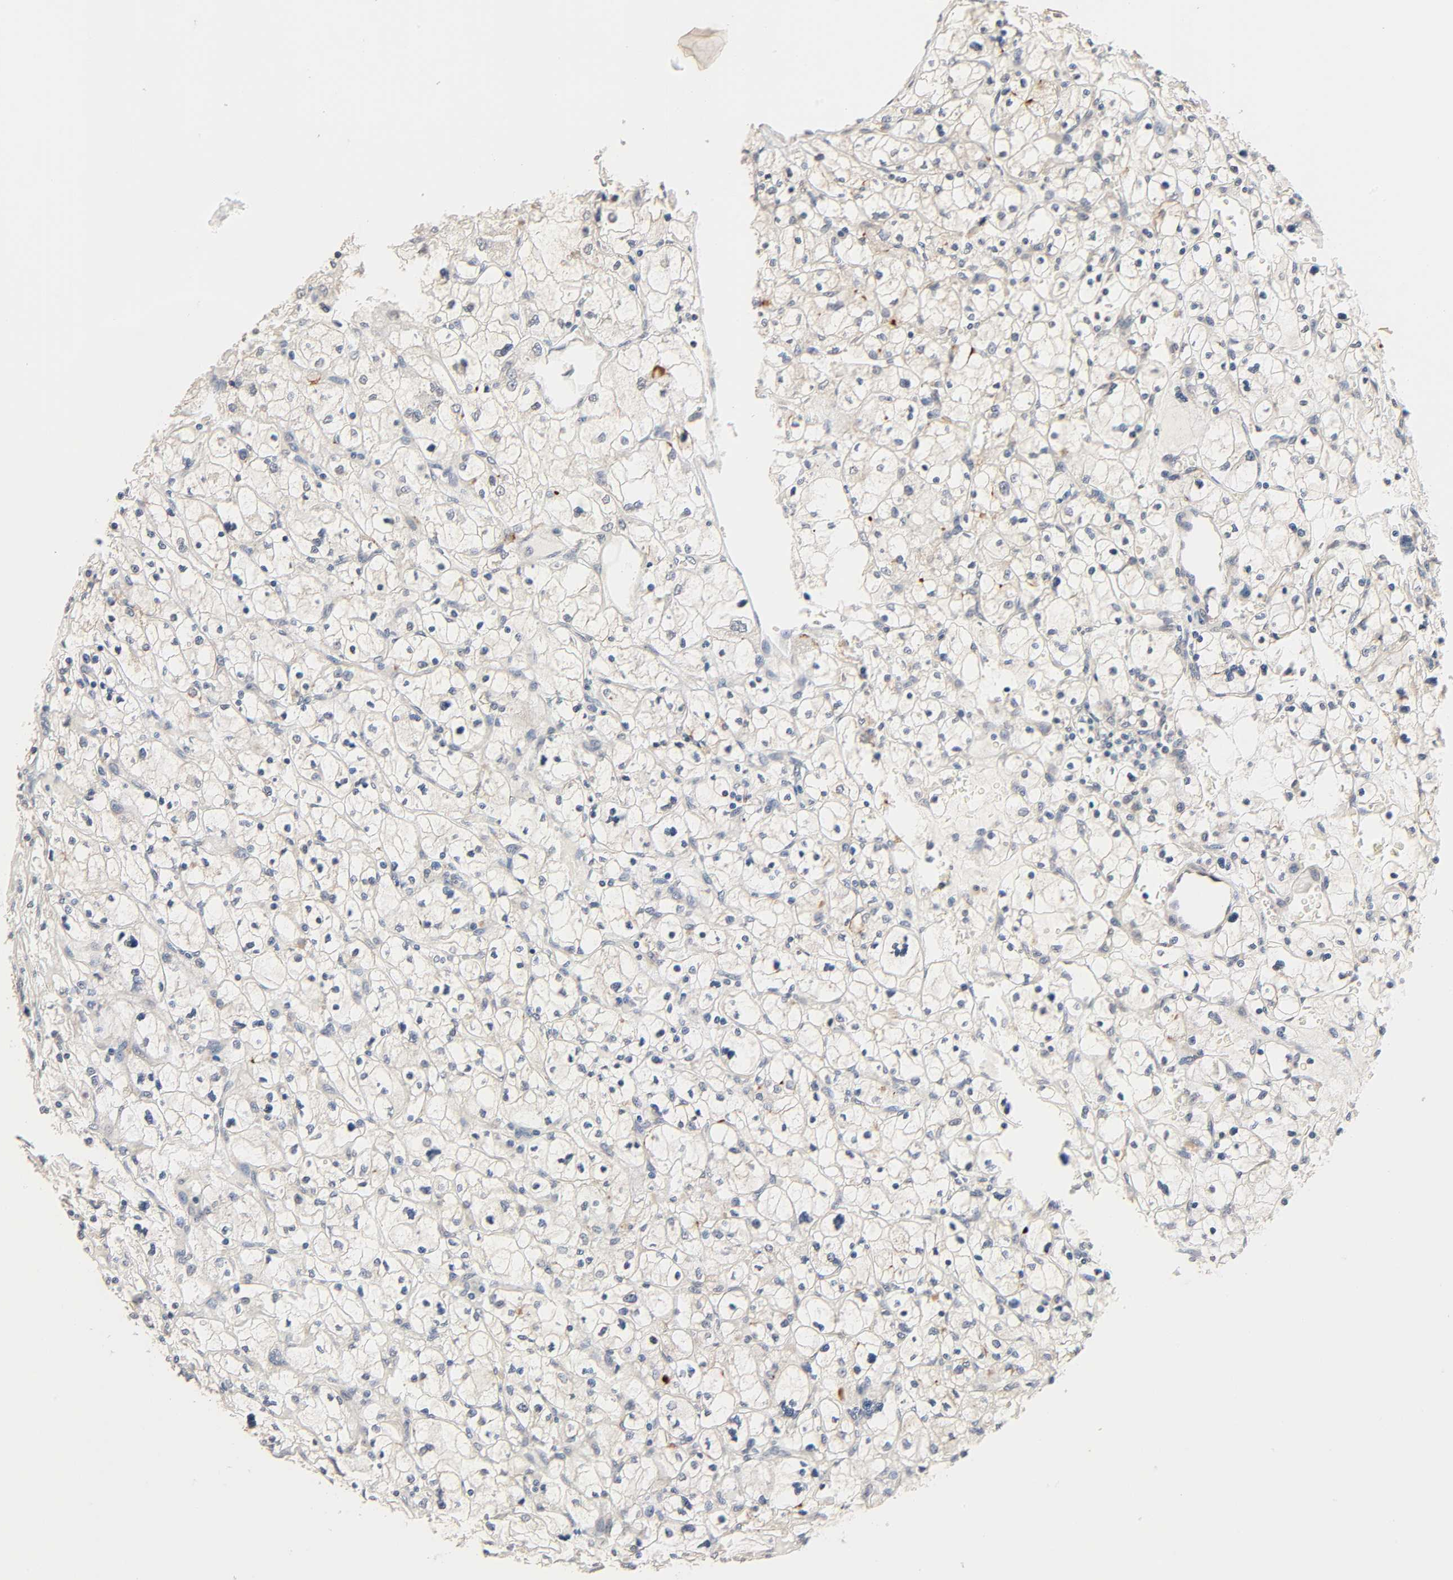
{"staining": {"intensity": "weak", "quantity": "<25%", "location": "cytoplasmic/membranous"}, "tissue": "renal cancer", "cell_type": "Tumor cells", "image_type": "cancer", "snomed": [{"axis": "morphology", "description": "Adenocarcinoma, NOS"}, {"axis": "topography", "description": "Kidney"}], "caption": "Tumor cells show no significant staining in adenocarcinoma (renal).", "gene": "NEMF", "patient": {"sex": "female", "age": 83}}